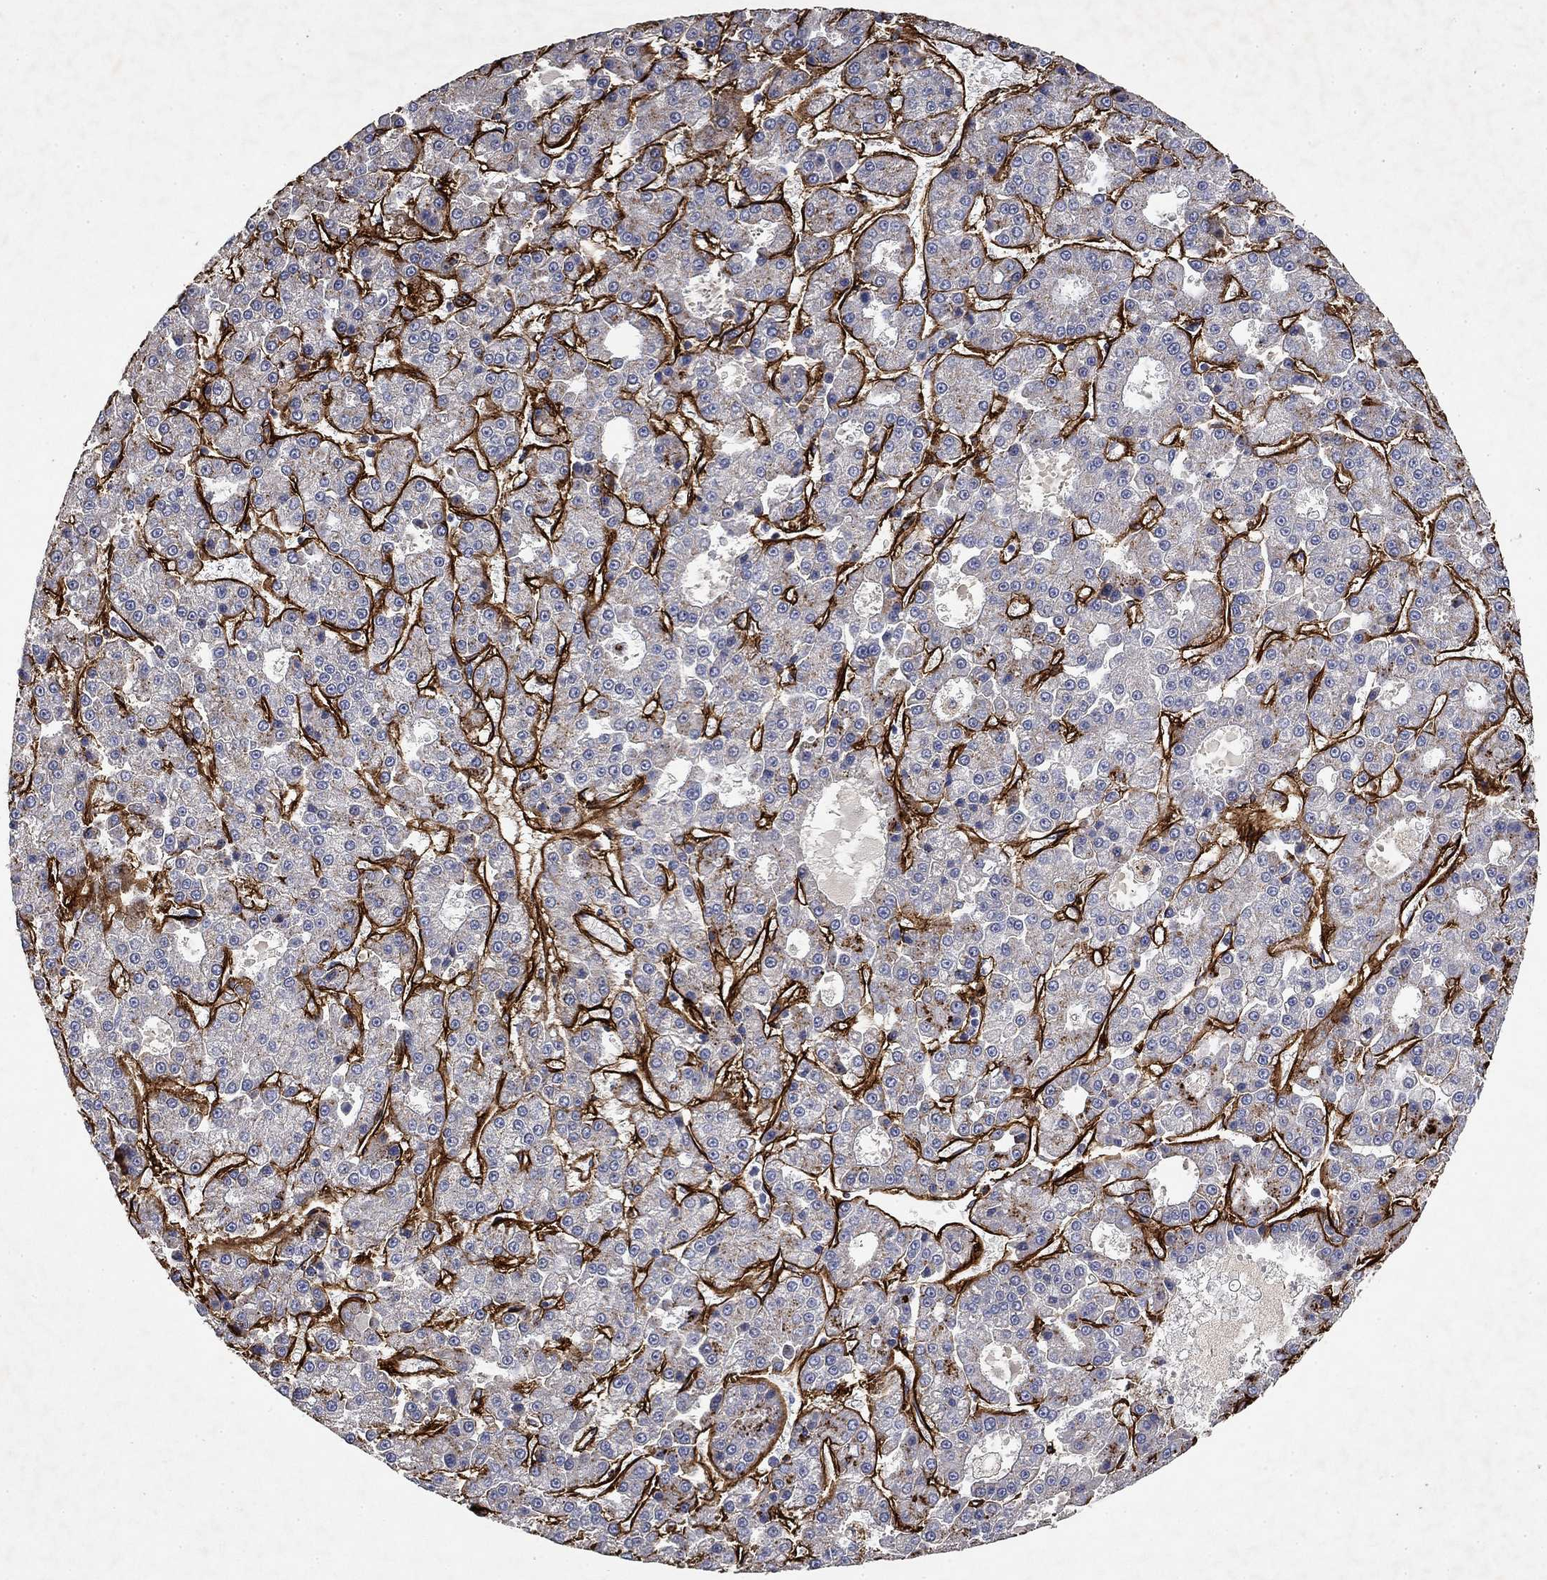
{"staining": {"intensity": "negative", "quantity": "none", "location": "none"}, "tissue": "liver cancer", "cell_type": "Tumor cells", "image_type": "cancer", "snomed": [{"axis": "morphology", "description": "Carcinoma, Hepatocellular, NOS"}, {"axis": "topography", "description": "Liver"}], "caption": "Immunohistochemistry of liver hepatocellular carcinoma shows no expression in tumor cells.", "gene": "COL4A2", "patient": {"sex": "male", "age": 70}}